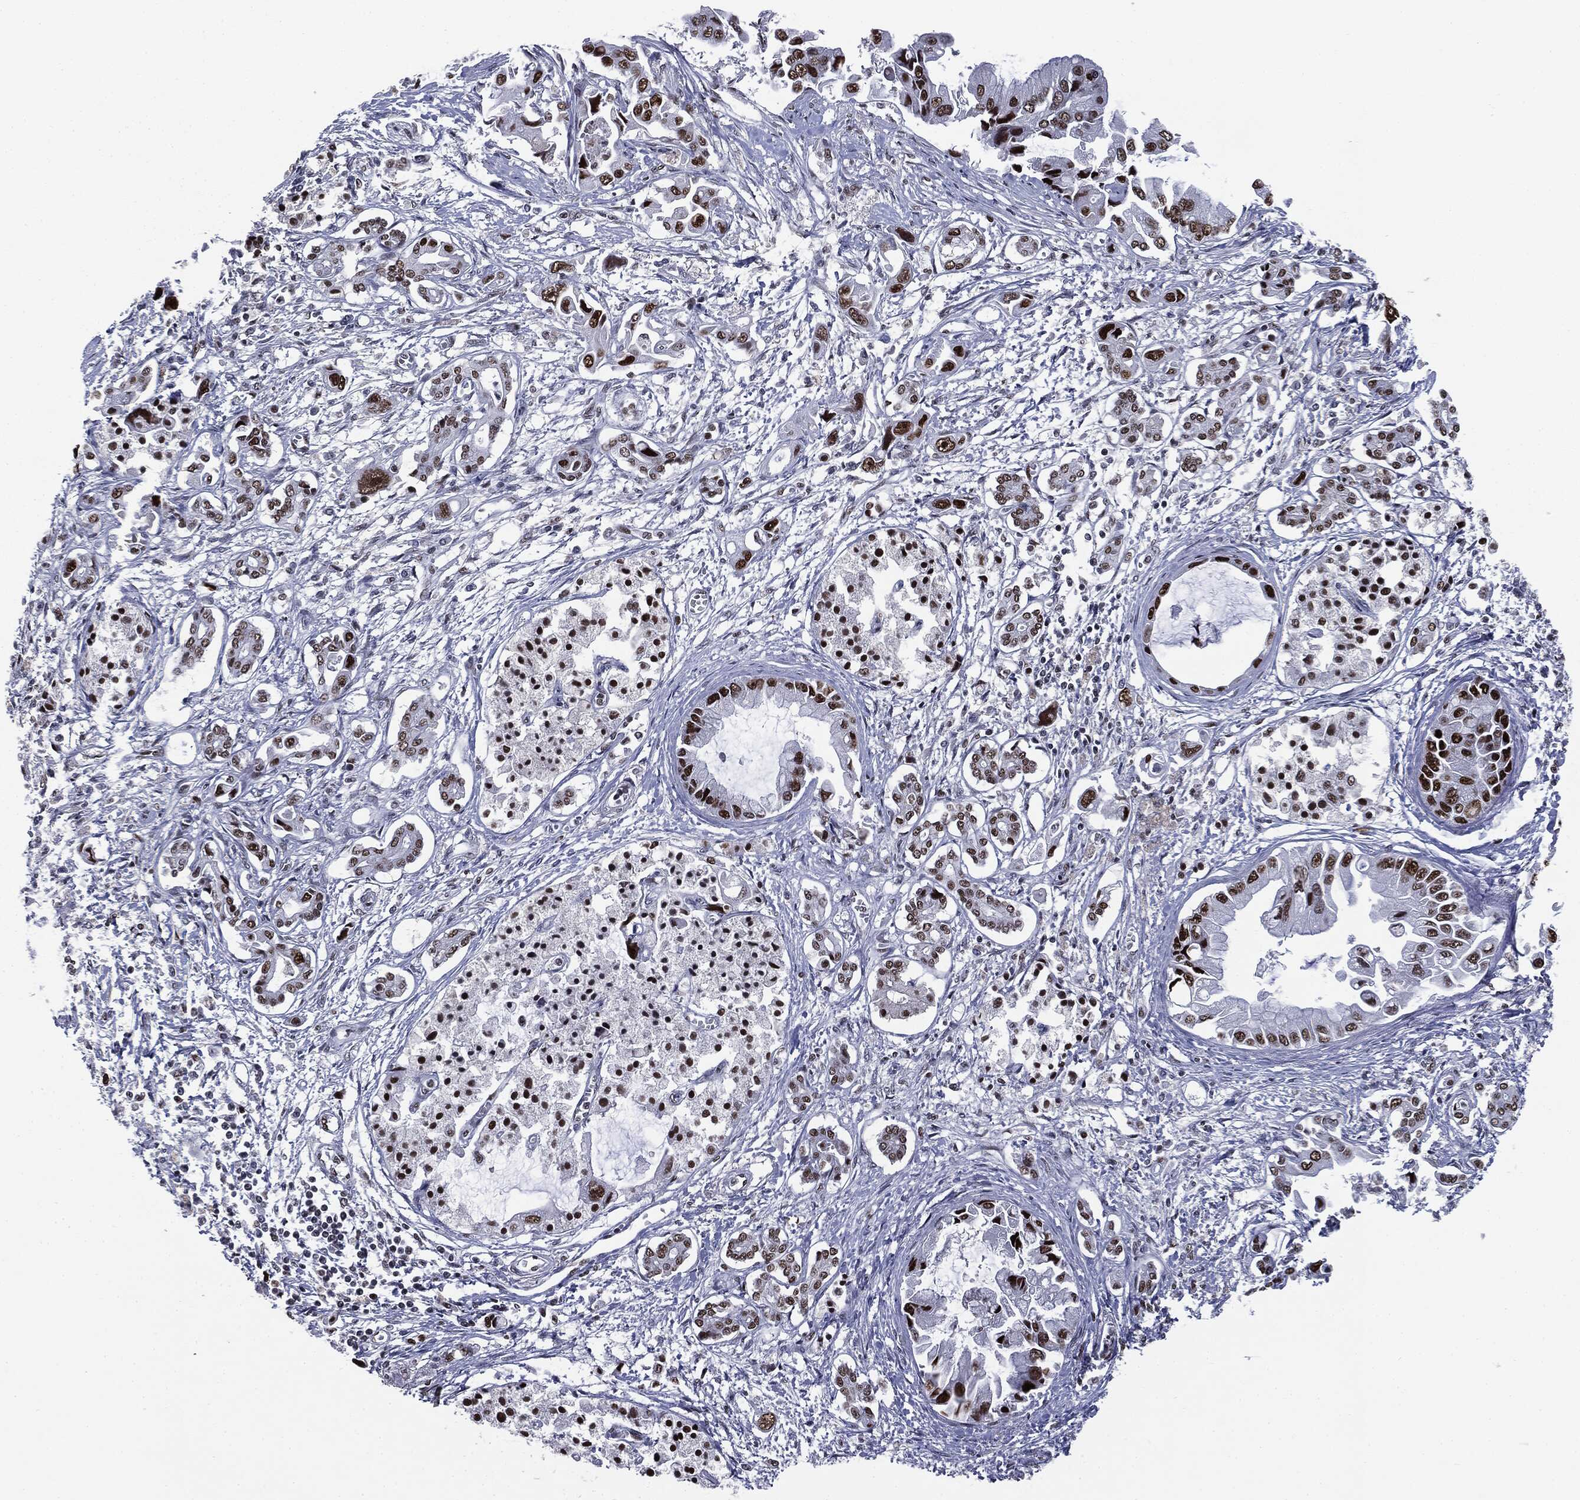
{"staining": {"intensity": "strong", "quantity": ">75%", "location": "nuclear"}, "tissue": "pancreatic cancer", "cell_type": "Tumor cells", "image_type": "cancer", "snomed": [{"axis": "morphology", "description": "Adenocarcinoma, NOS"}, {"axis": "topography", "description": "Pancreas"}], "caption": "Immunohistochemical staining of pancreatic cancer demonstrates strong nuclear protein staining in about >75% of tumor cells.", "gene": "MSH2", "patient": {"sex": "male", "age": 84}}